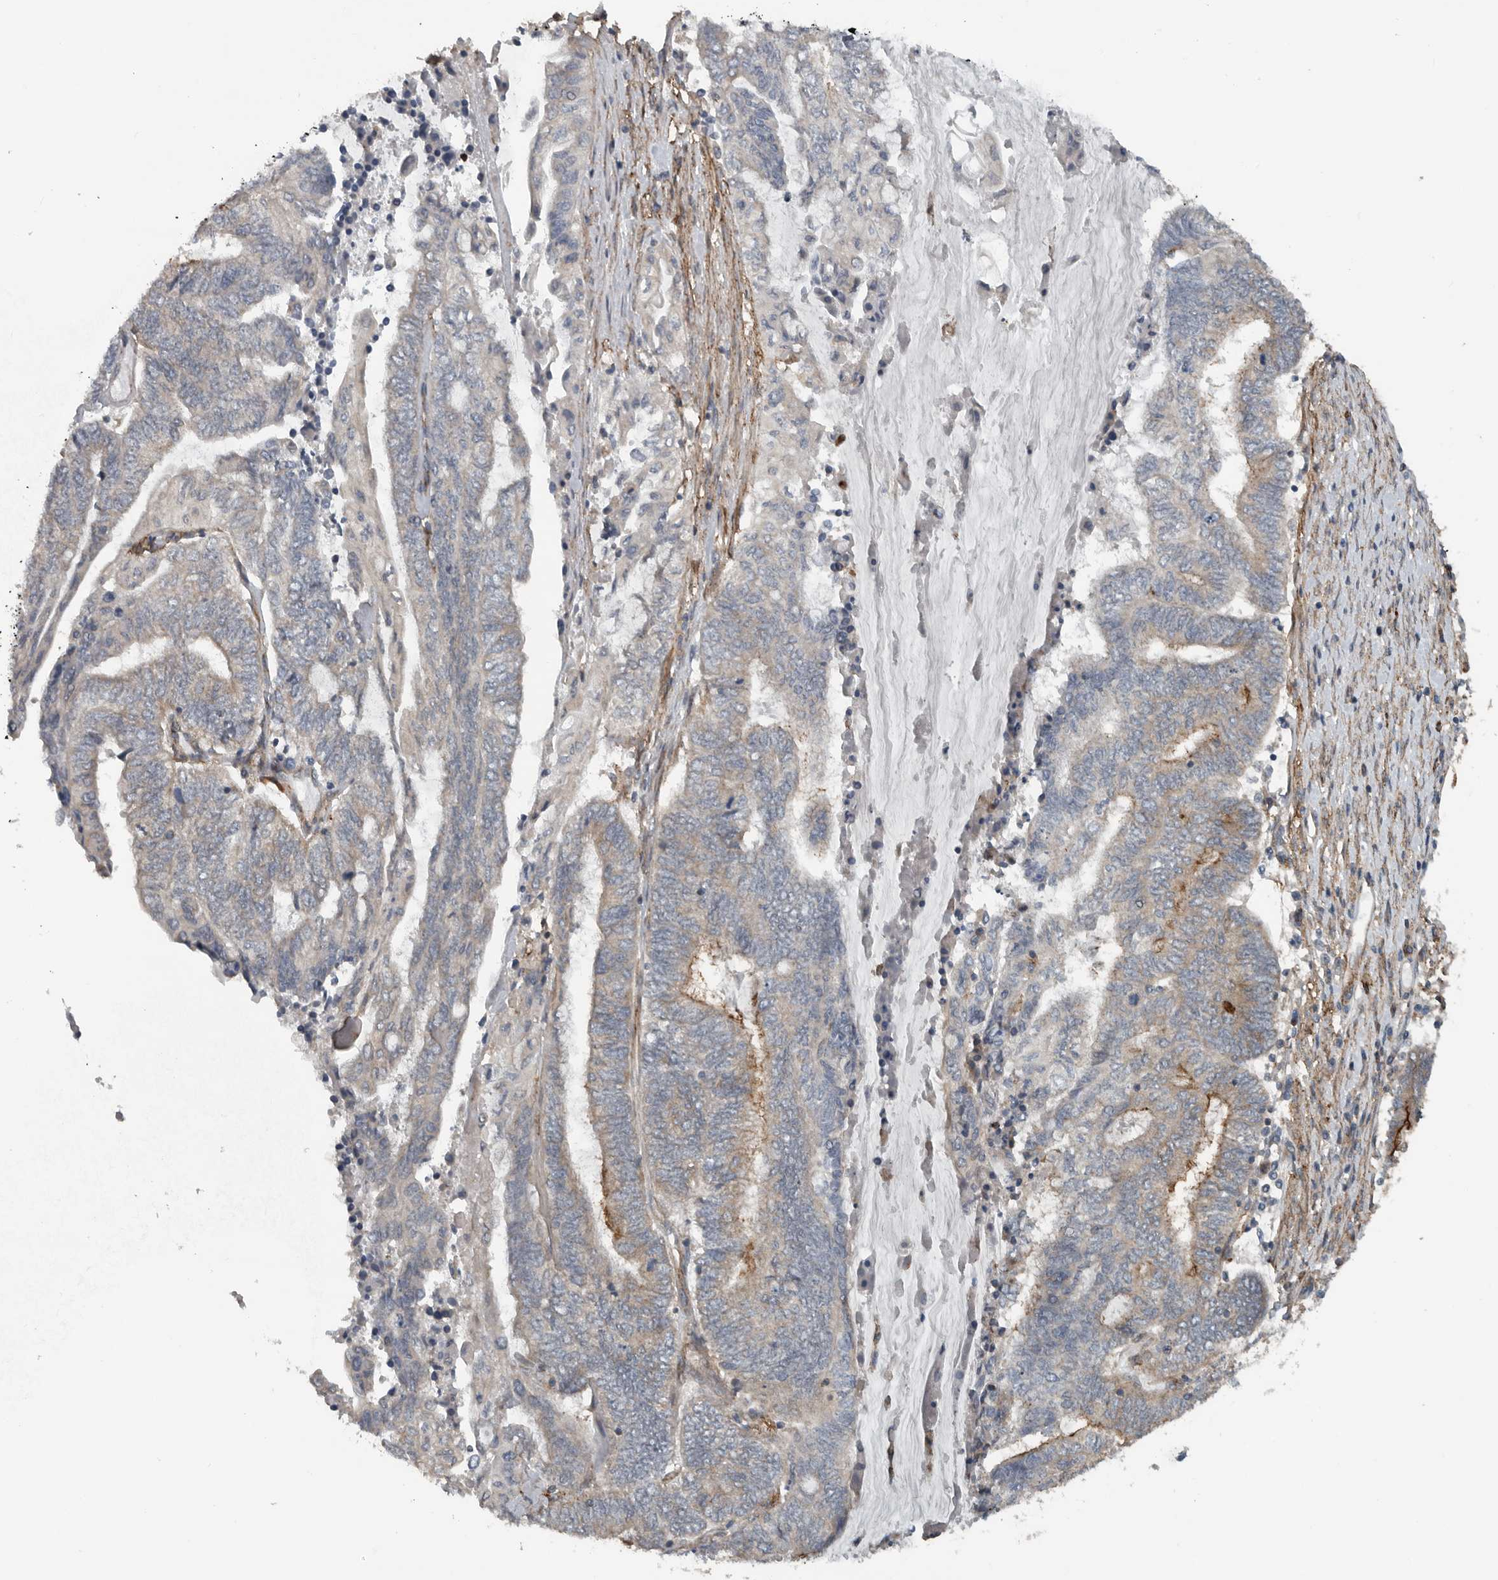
{"staining": {"intensity": "weak", "quantity": "<25%", "location": "cytoplasmic/membranous"}, "tissue": "endometrial cancer", "cell_type": "Tumor cells", "image_type": "cancer", "snomed": [{"axis": "morphology", "description": "Adenocarcinoma, NOS"}, {"axis": "topography", "description": "Uterus"}, {"axis": "topography", "description": "Endometrium"}], "caption": "Tumor cells are negative for brown protein staining in endometrial adenocarcinoma.", "gene": "AMFR", "patient": {"sex": "female", "age": 70}}